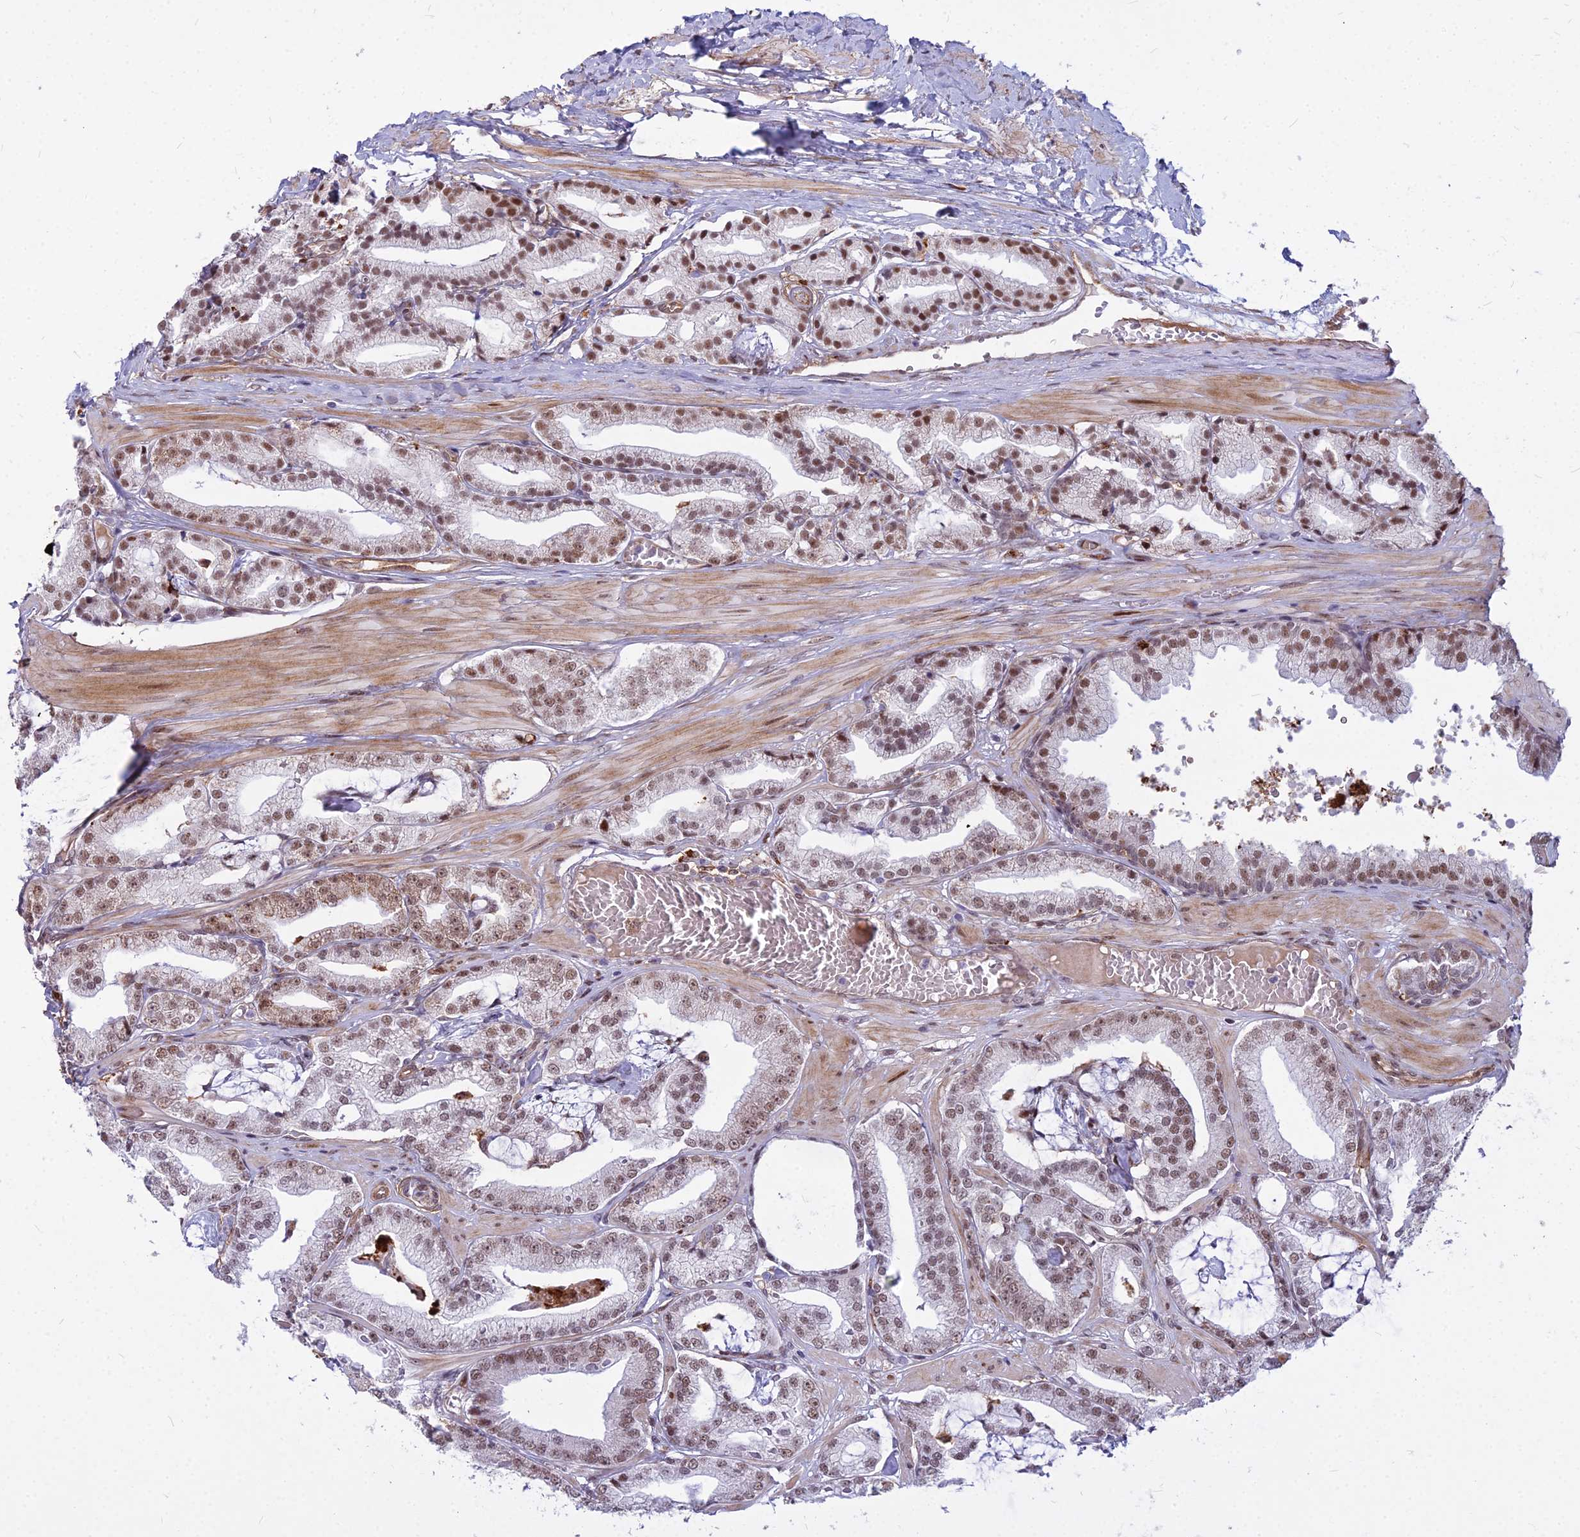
{"staining": {"intensity": "moderate", "quantity": ">75%", "location": "cytoplasmic/membranous,nuclear"}, "tissue": "prostate cancer", "cell_type": "Tumor cells", "image_type": "cancer", "snomed": [{"axis": "morphology", "description": "Adenocarcinoma, High grade"}, {"axis": "topography", "description": "Prostate"}], "caption": "Immunohistochemical staining of adenocarcinoma (high-grade) (prostate) reveals moderate cytoplasmic/membranous and nuclear protein expression in about >75% of tumor cells.", "gene": "ALG10", "patient": {"sex": "male", "age": 71}}